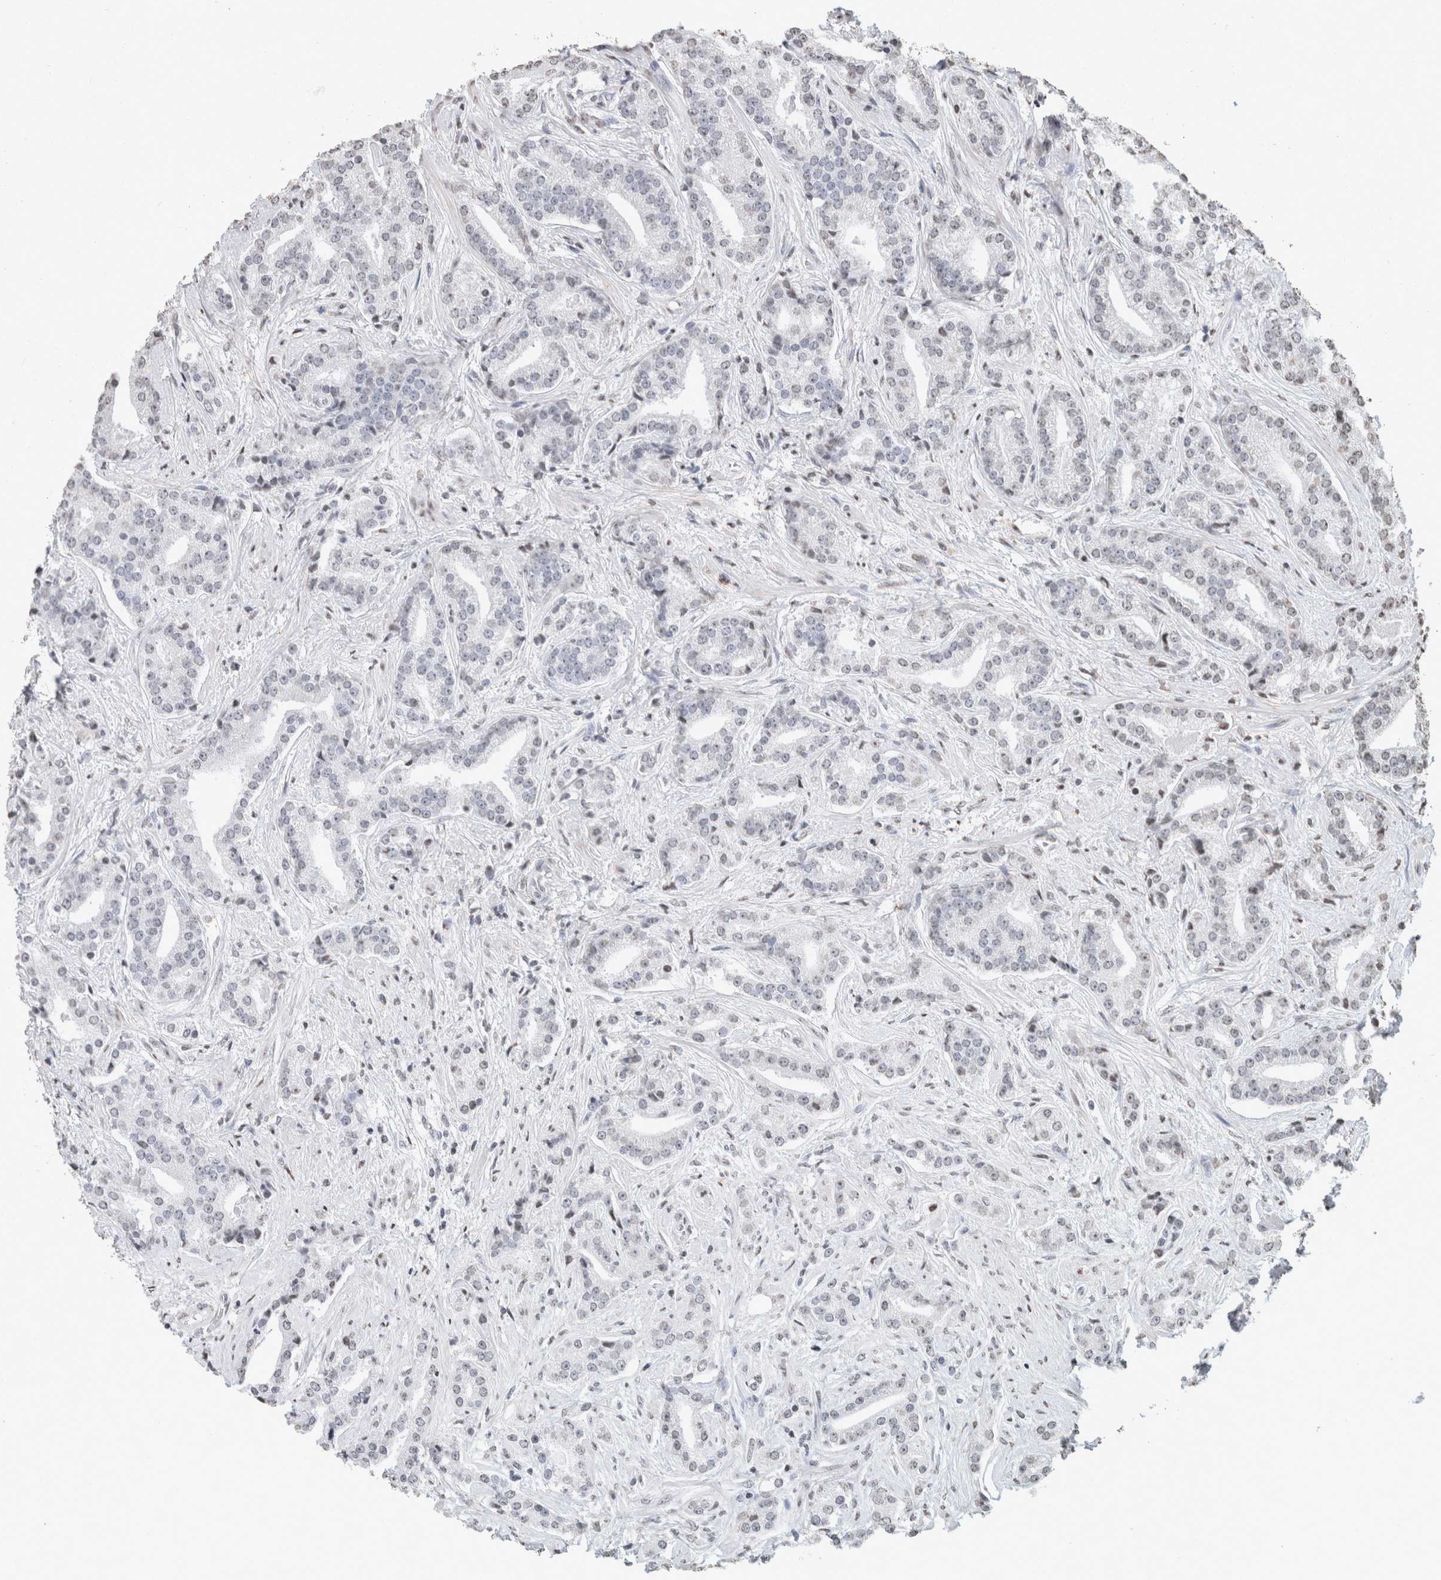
{"staining": {"intensity": "negative", "quantity": "none", "location": "none"}, "tissue": "prostate cancer", "cell_type": "Tumor cells", "image_type": "cancer", "snomed": [{"axis": "morphology", "description": "Adenocarcinoma, Low grade"}, {"axis": "topography", "description": "Prostate"}], "caption": "An IHC histopathology image of prostate cancer is shown. There is no staining in tumor cells of prostate cancer.", "gene": "CNTN1", "patient": {"sex": "male", "age": 67}}